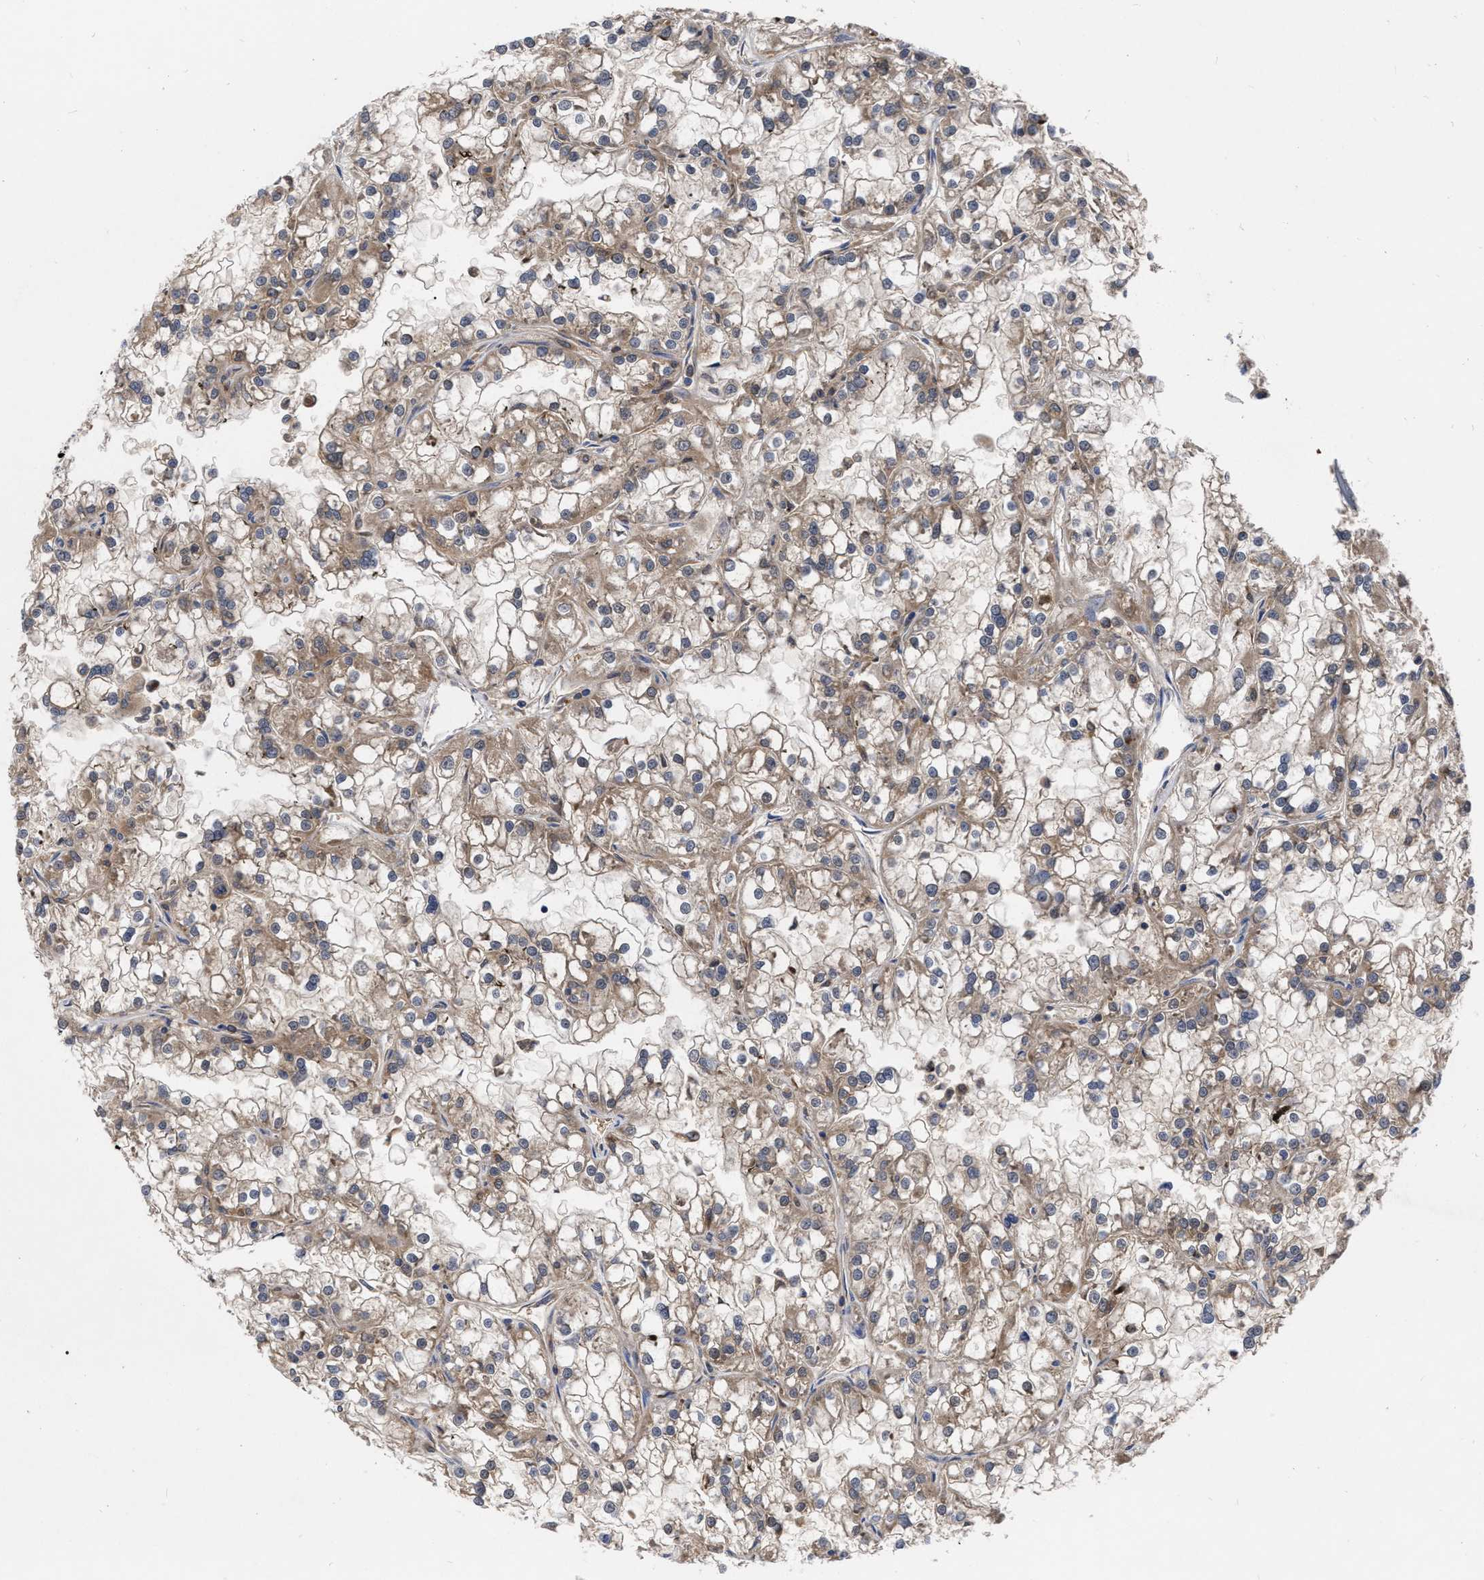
{"staining": {"intensity": "weak", "quantity": ">75%", "location": "cytoplasmic/membranous"}, "tissue": "renal cancer", "cell_type": "Tumor cells", "image_type": "cancer", "snomed": [{"axis": "morphology", "description": "Adenocarcinoma, NOS"}, {"axis": "topography", "description": "Kidney"}], "caption": "Approximately >75% of tumor cells in renal cancer display weak cytoplasmic/membranous protein expression as visualized by brown immunohistochemical staining.", "gene": "CDKN2C", "patient": {"sex": "female", "age": 52}}